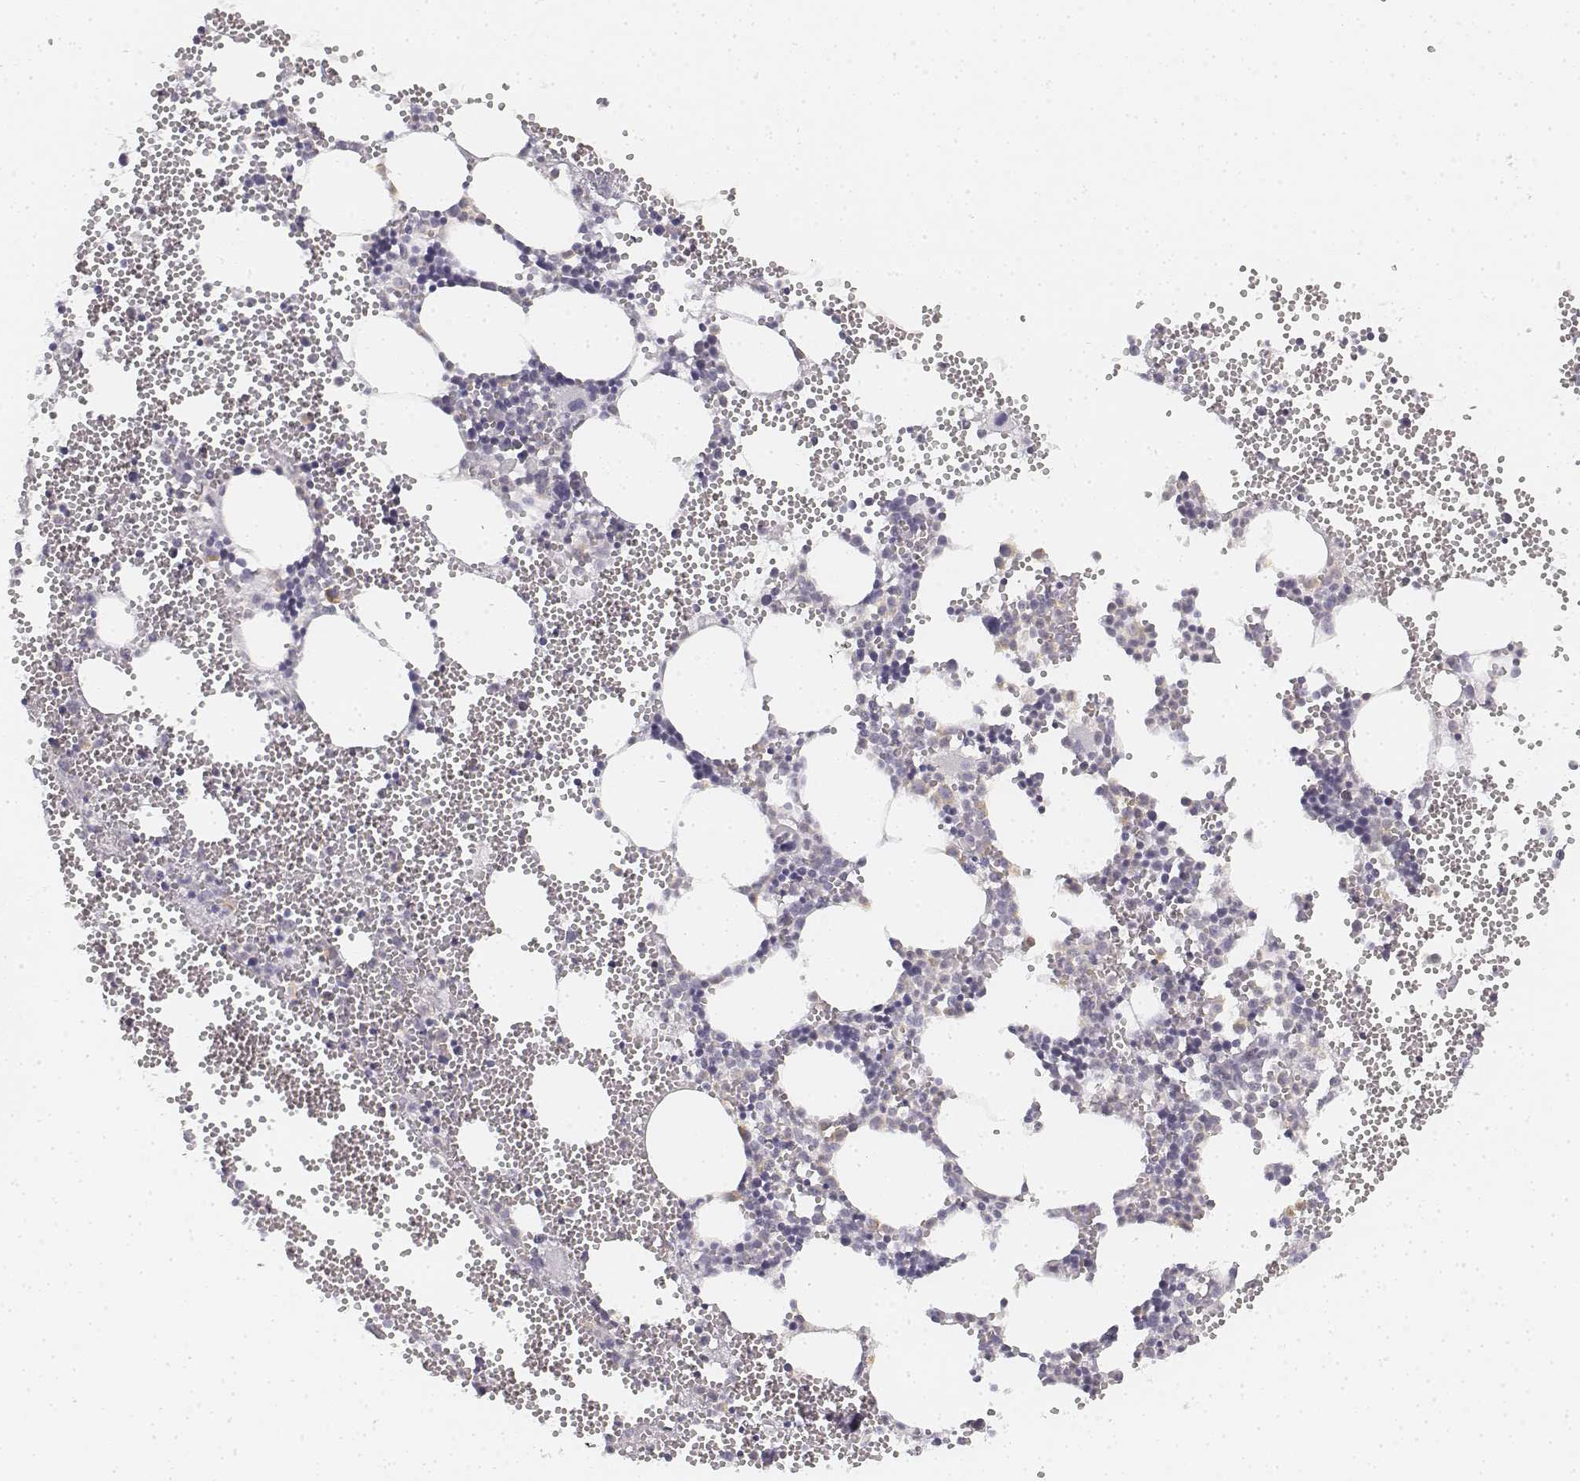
{"staining": {"intensity": "negative", "quantity": "none", "location": "none"}, "tissue": "bone marrow", "cell_type": "Hematopoietic cells", "image_type": "normal", "snomed": [{"axis": "morphology", "description": "Normal tissue, NOS"}, {"axis": "topography", "description": "Bone marrow"}], "caption": "Unremarkable bone marrow was stained to show a protein in brown. There is no significant expression in hematopoietic cells.", "gene": "KRTAP2", "patient": {"sex": "male", "age": 89}}